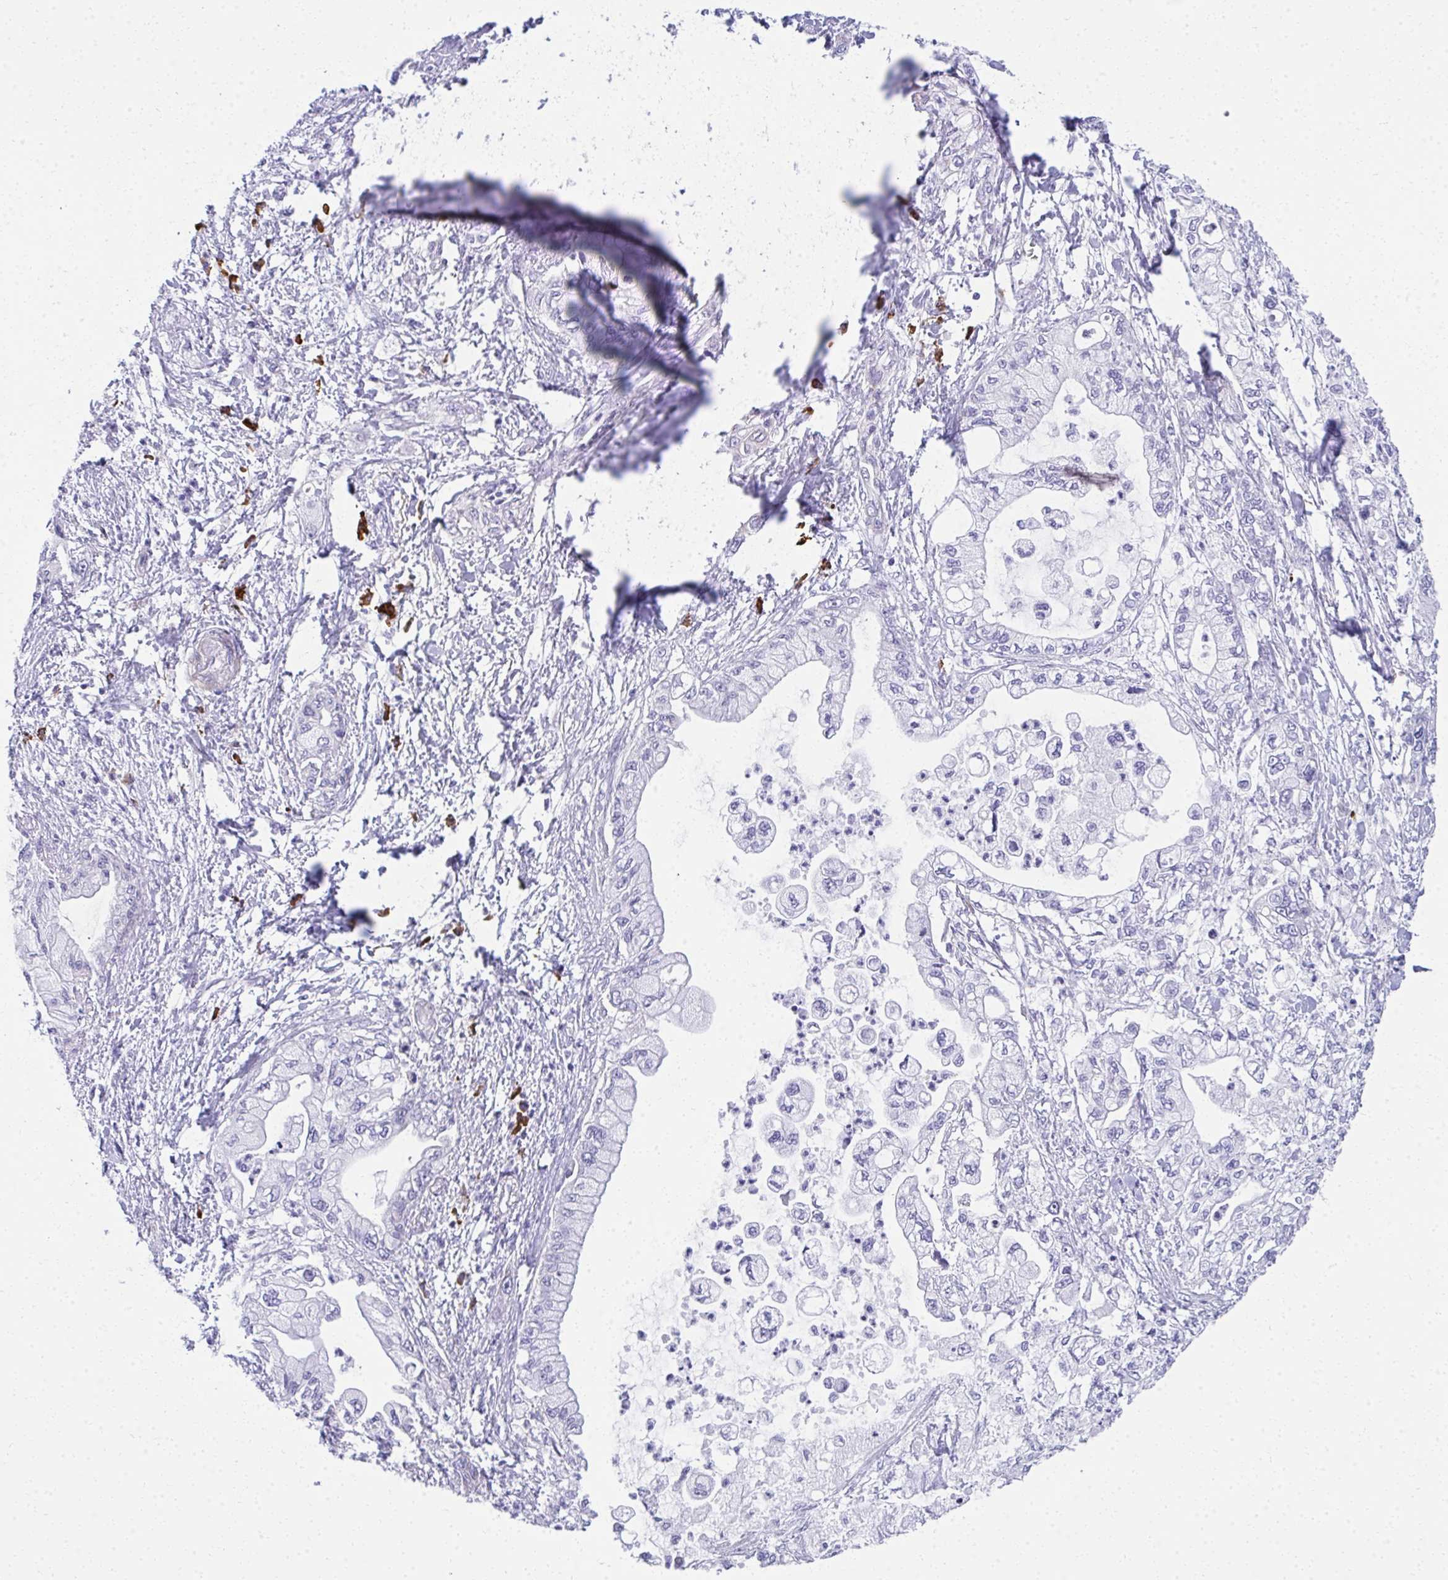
{"staining": {"intensity": "negative", "quantity": "none", "location": "none"}, "tissue": "pancreatic cancer", "cell_type": "Tumor cells", "image_type": "cancer", "snomed": [{"axis": "morphology", "description": "Adenocarcinoma, NOS"}, {"axis": "topography", "description": "Pancreas"}], "caption": "Immunohistochemistry photomicrograph of human pancreatic cancer (adenocarcinoma) stained for a protein (brown), which demonstrates no positivity in tumor cells.", "gene": "PUS7L", "patient": {"sex": "male", "age": 61}}